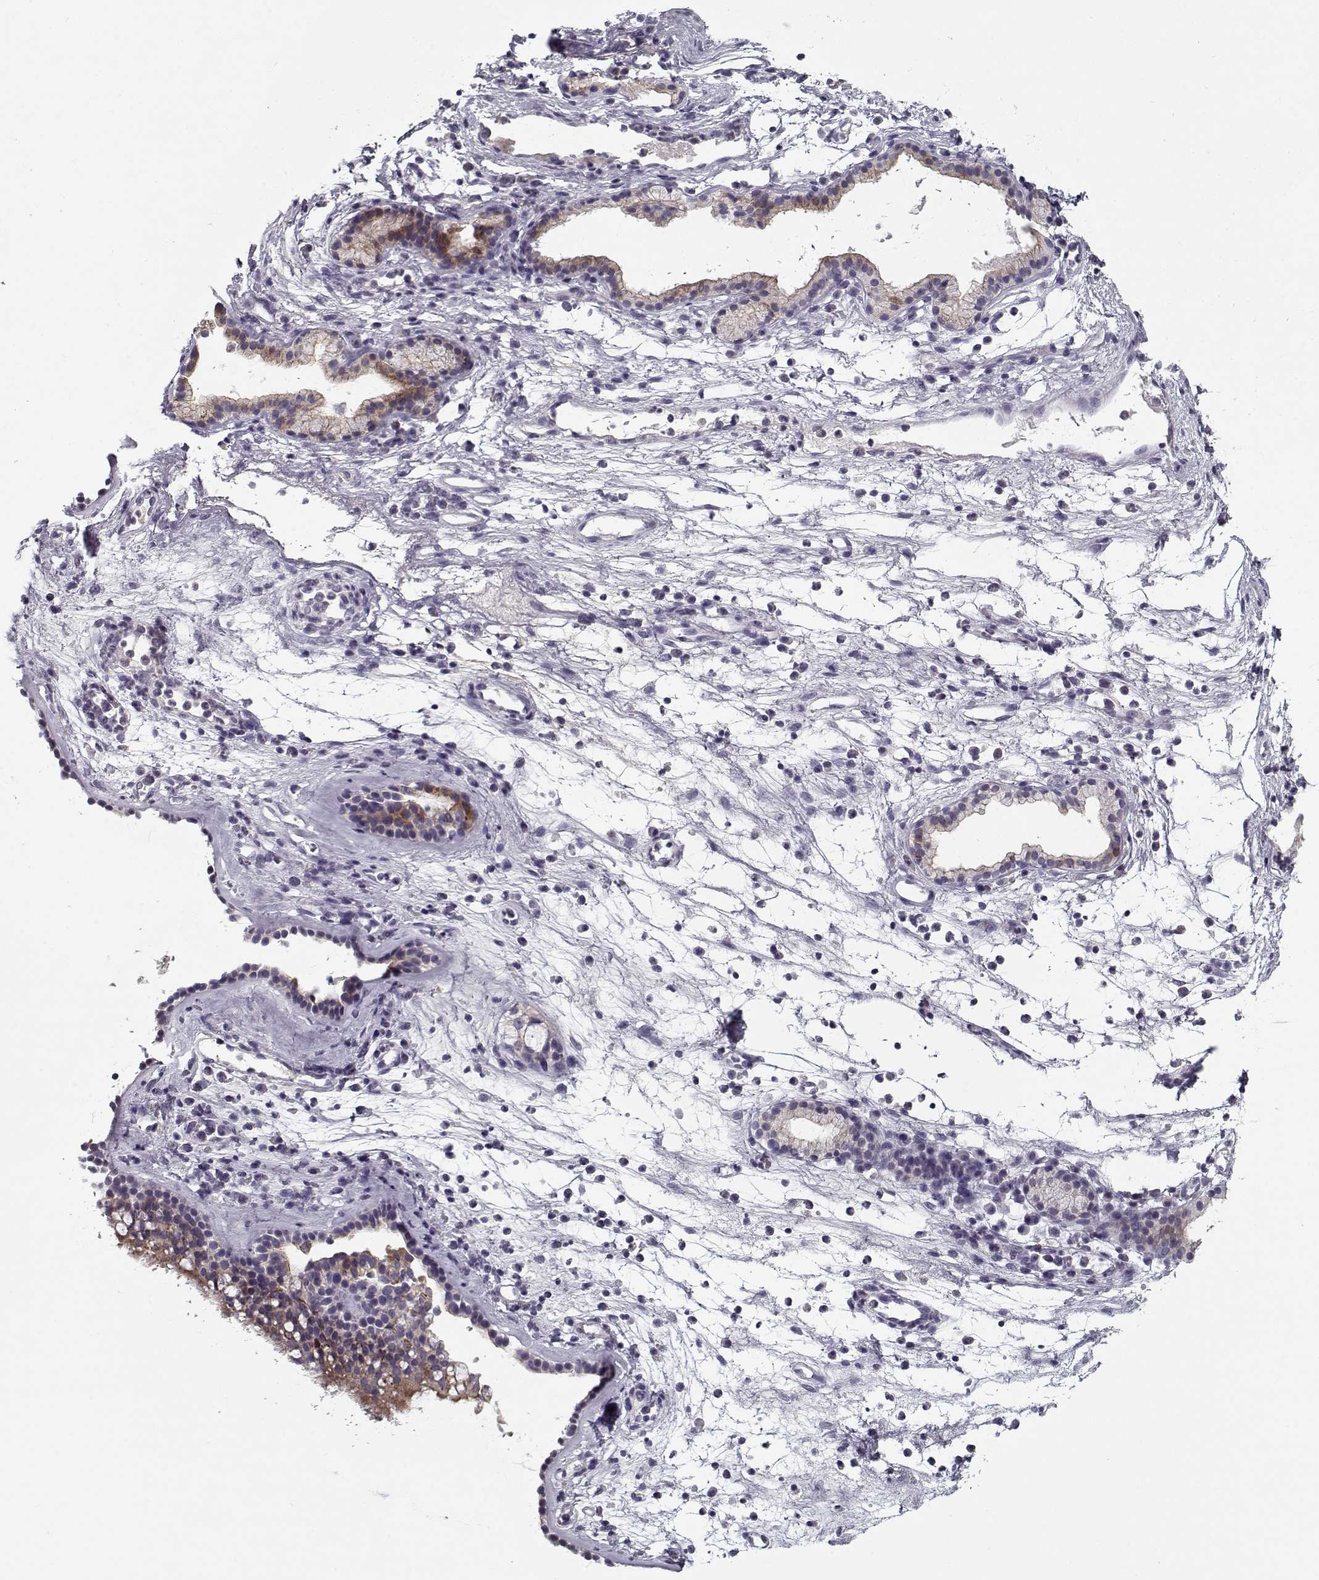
{"staining": {"intensity": "moderate", "quantity": "<25%", "location": "cytoplasmic/membranous"}, "tissue": "nasopharynx", "cell_type": "Respiratory epithelial cells", "image_type": "normal", "snomed": [{"axis": "morphology", "description": "Normal tissue, NOS"}, {"axis": "topography", "description": "Nasopharynx"}], "caption": "Brown immunohistochemical staining in normal nasopharynx exhibits moderate cytoplasmic/membranous expression in about <25% of respiratory epithelial cells.", "gene": "DDX25", "patient": {"sex": "male", "age": 77}}